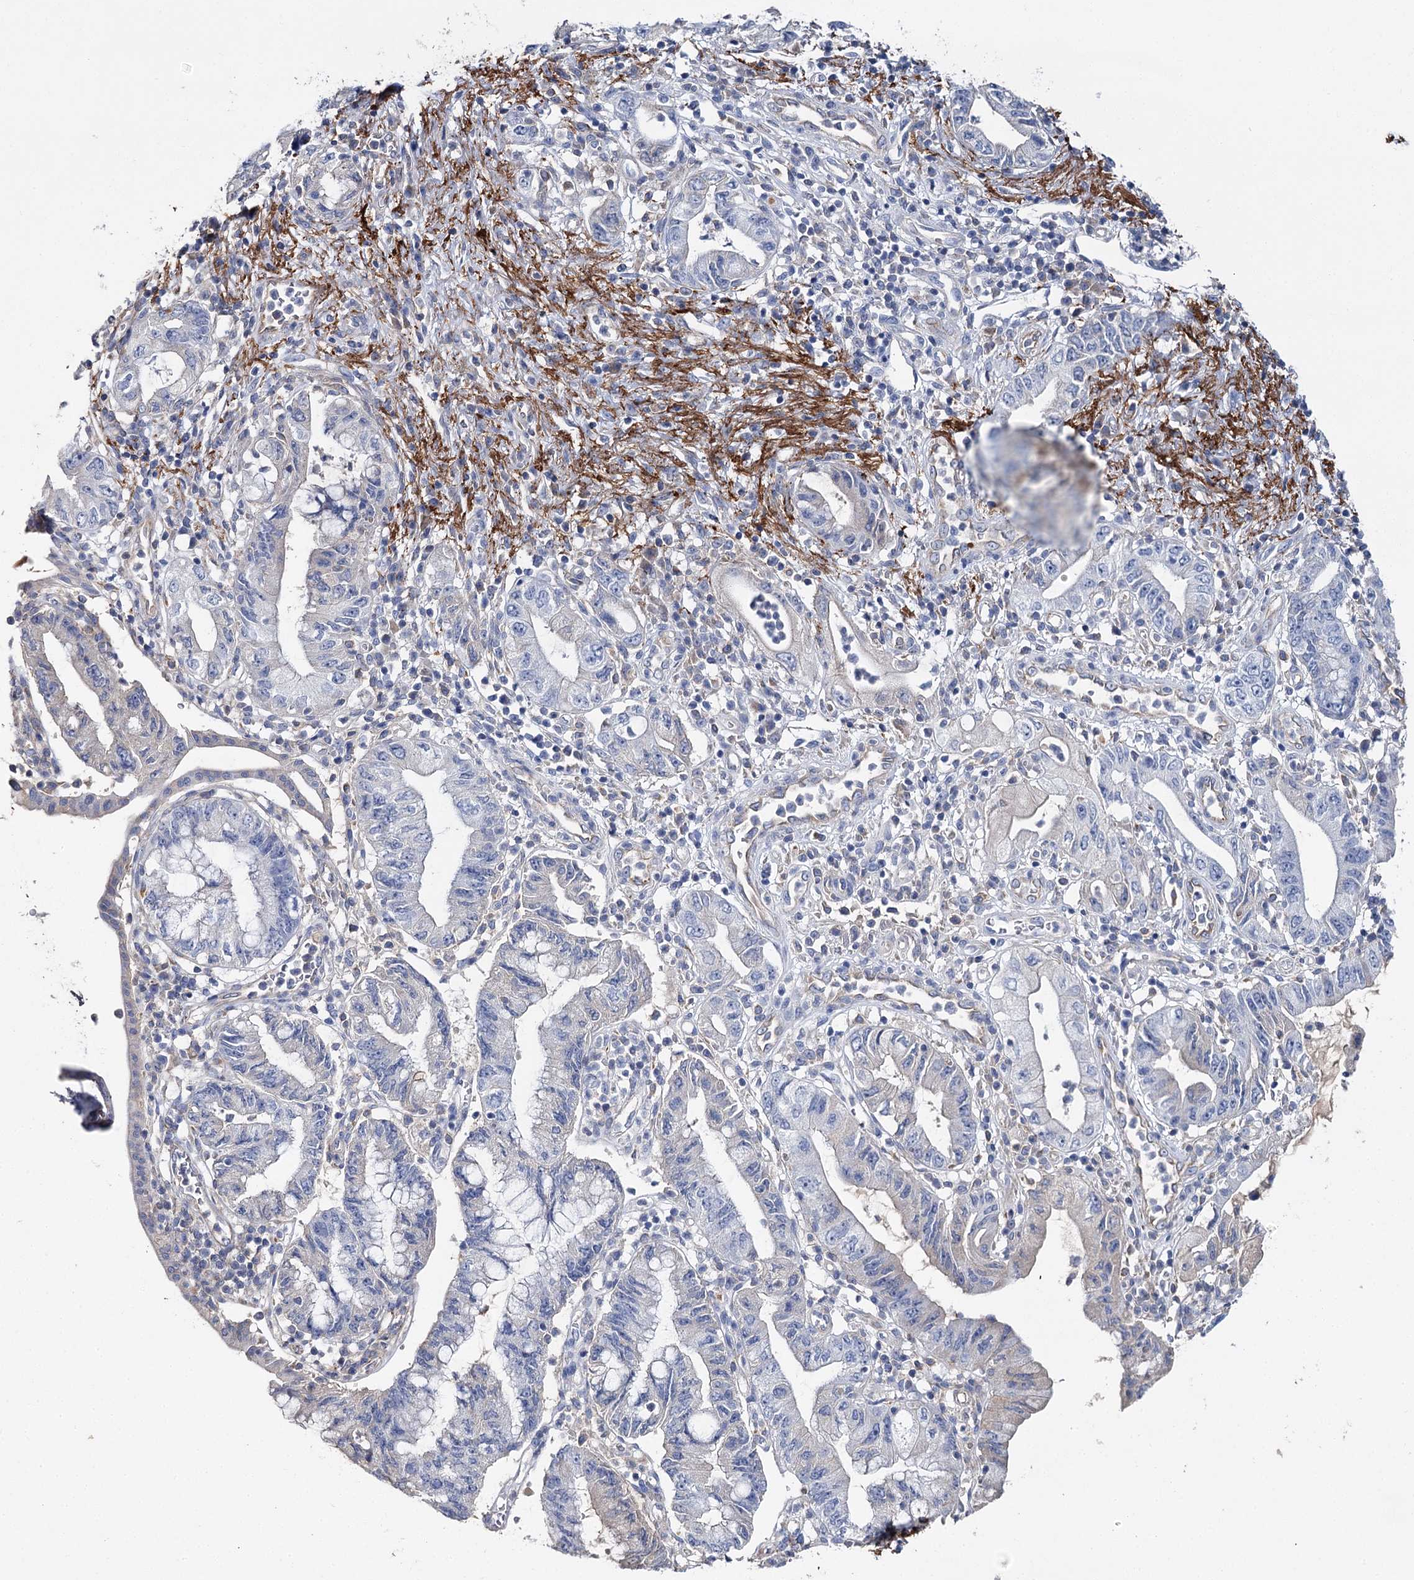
{"staining": {"intensity": "negative", "quantity": "none", "location": "none"}, "tissue": "pancreatic cancer", "cell_type": "Tumor cells", "image_type": "cancer", "snomed": [{"axis": "morphology", "description": "Adenocarcinoma, NOS"}, {"axis": "topography", "description": "Pancreas"}], "caption": "Histopathology image shows no significant protein staining in tumor cells of pancreatic cancer (adenocarcinoma). Nuclei are stained in blue.", "gene": "EPYC", "patient": {"sex": "female", "age": 73}}